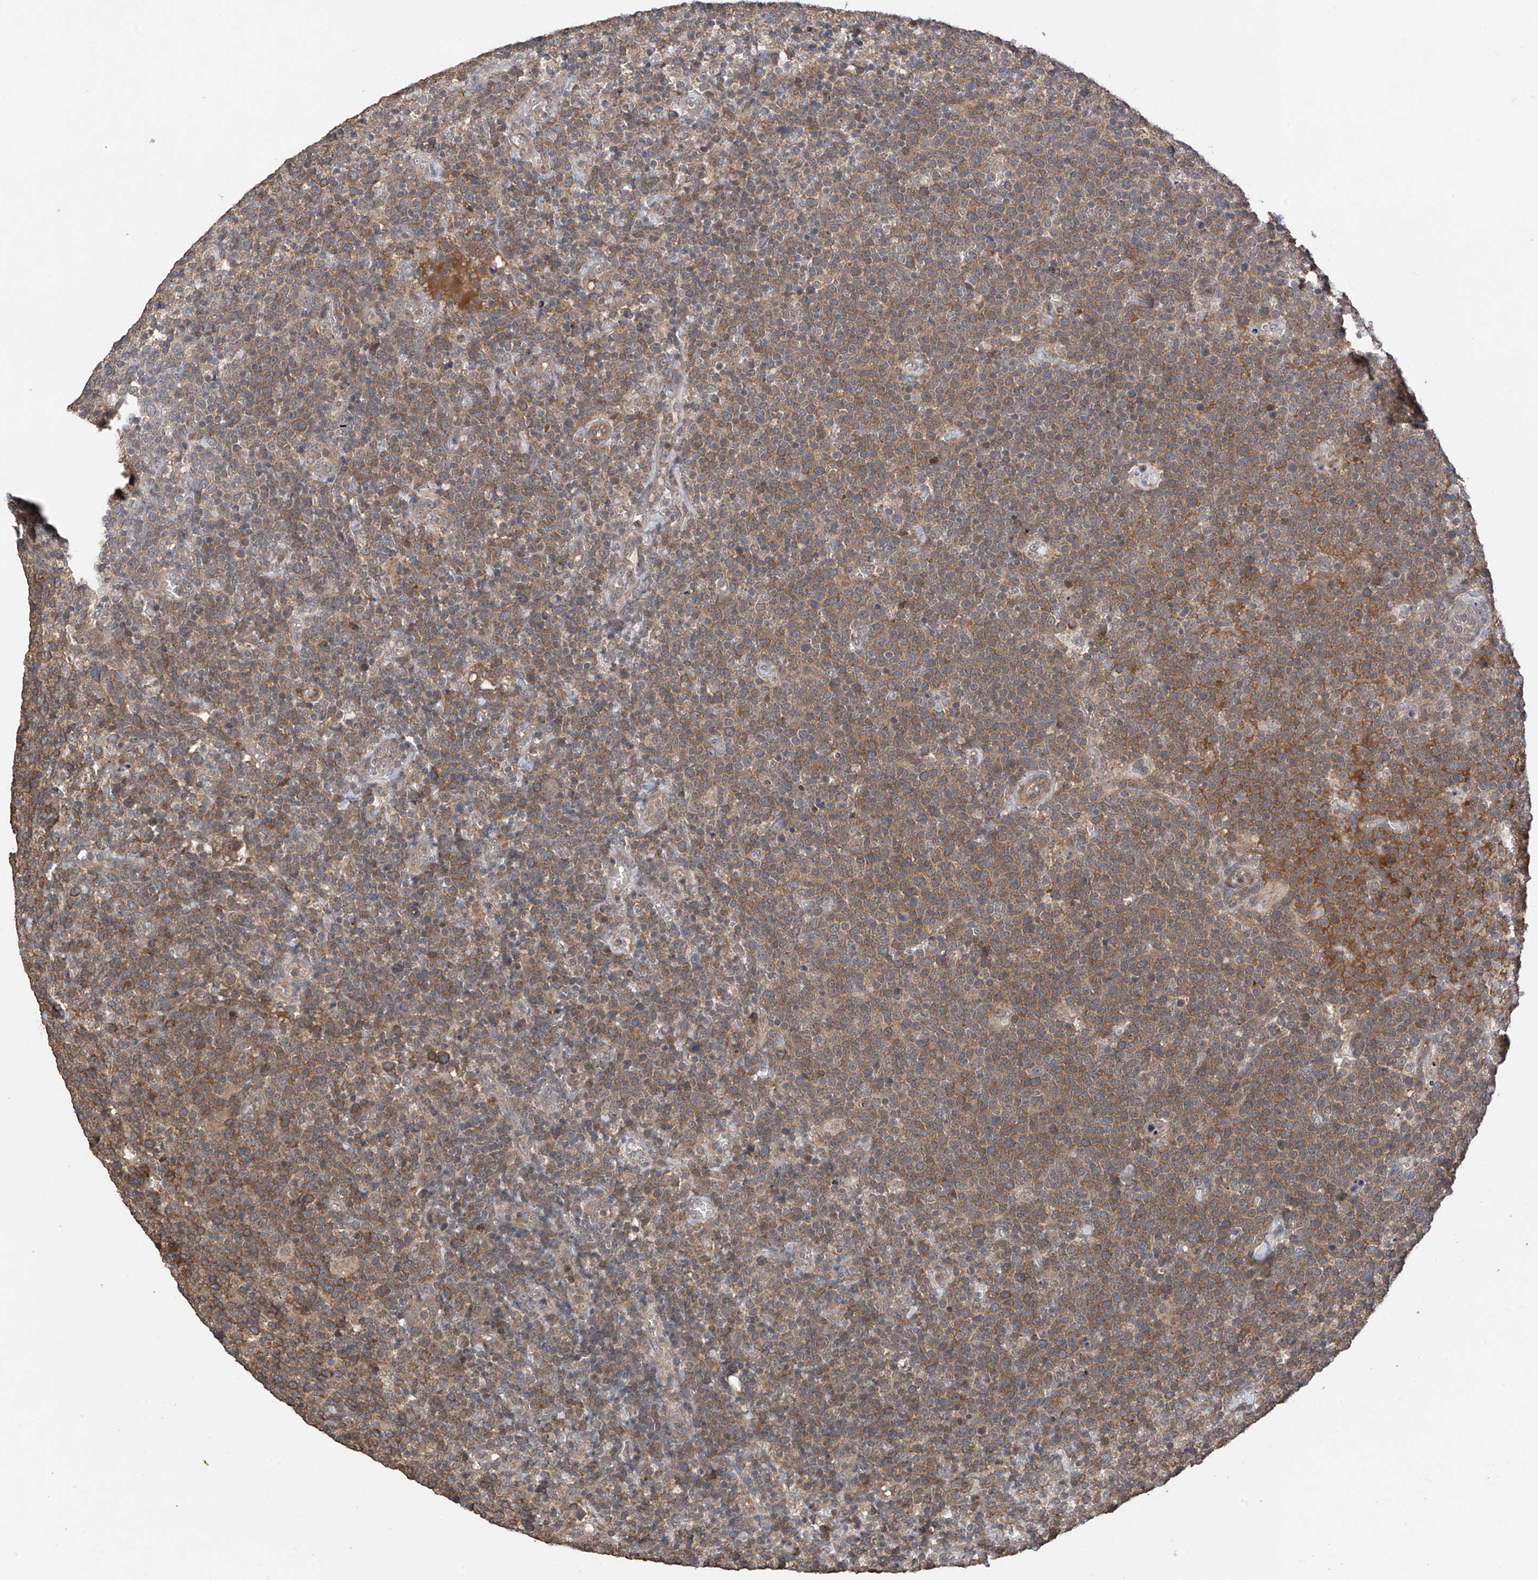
{"staining": {"intensity": "moderate", "quantity": ">75%", "location": "cytoplasmic/membranous"}, "tissue": "lymphoma", "cell_type": "Tumor cells", "image_type": "cancer", "snomed": [{"axis": "morphology", "description": "Malignant lymphoma, non-Hodgkin's type, High grade"}, {"axis": "topography", "description": "Lymph node"}], "caption": "Malignant lymphoma, non-Hodgkin's type (high-grade) stained for a protein (brown) displays moderate cytoplasmic/membranous positive staining in approximately >75% of tumor cells.", "gene": "RPAIN", "patient": {"sex": "male", "age": 61}}